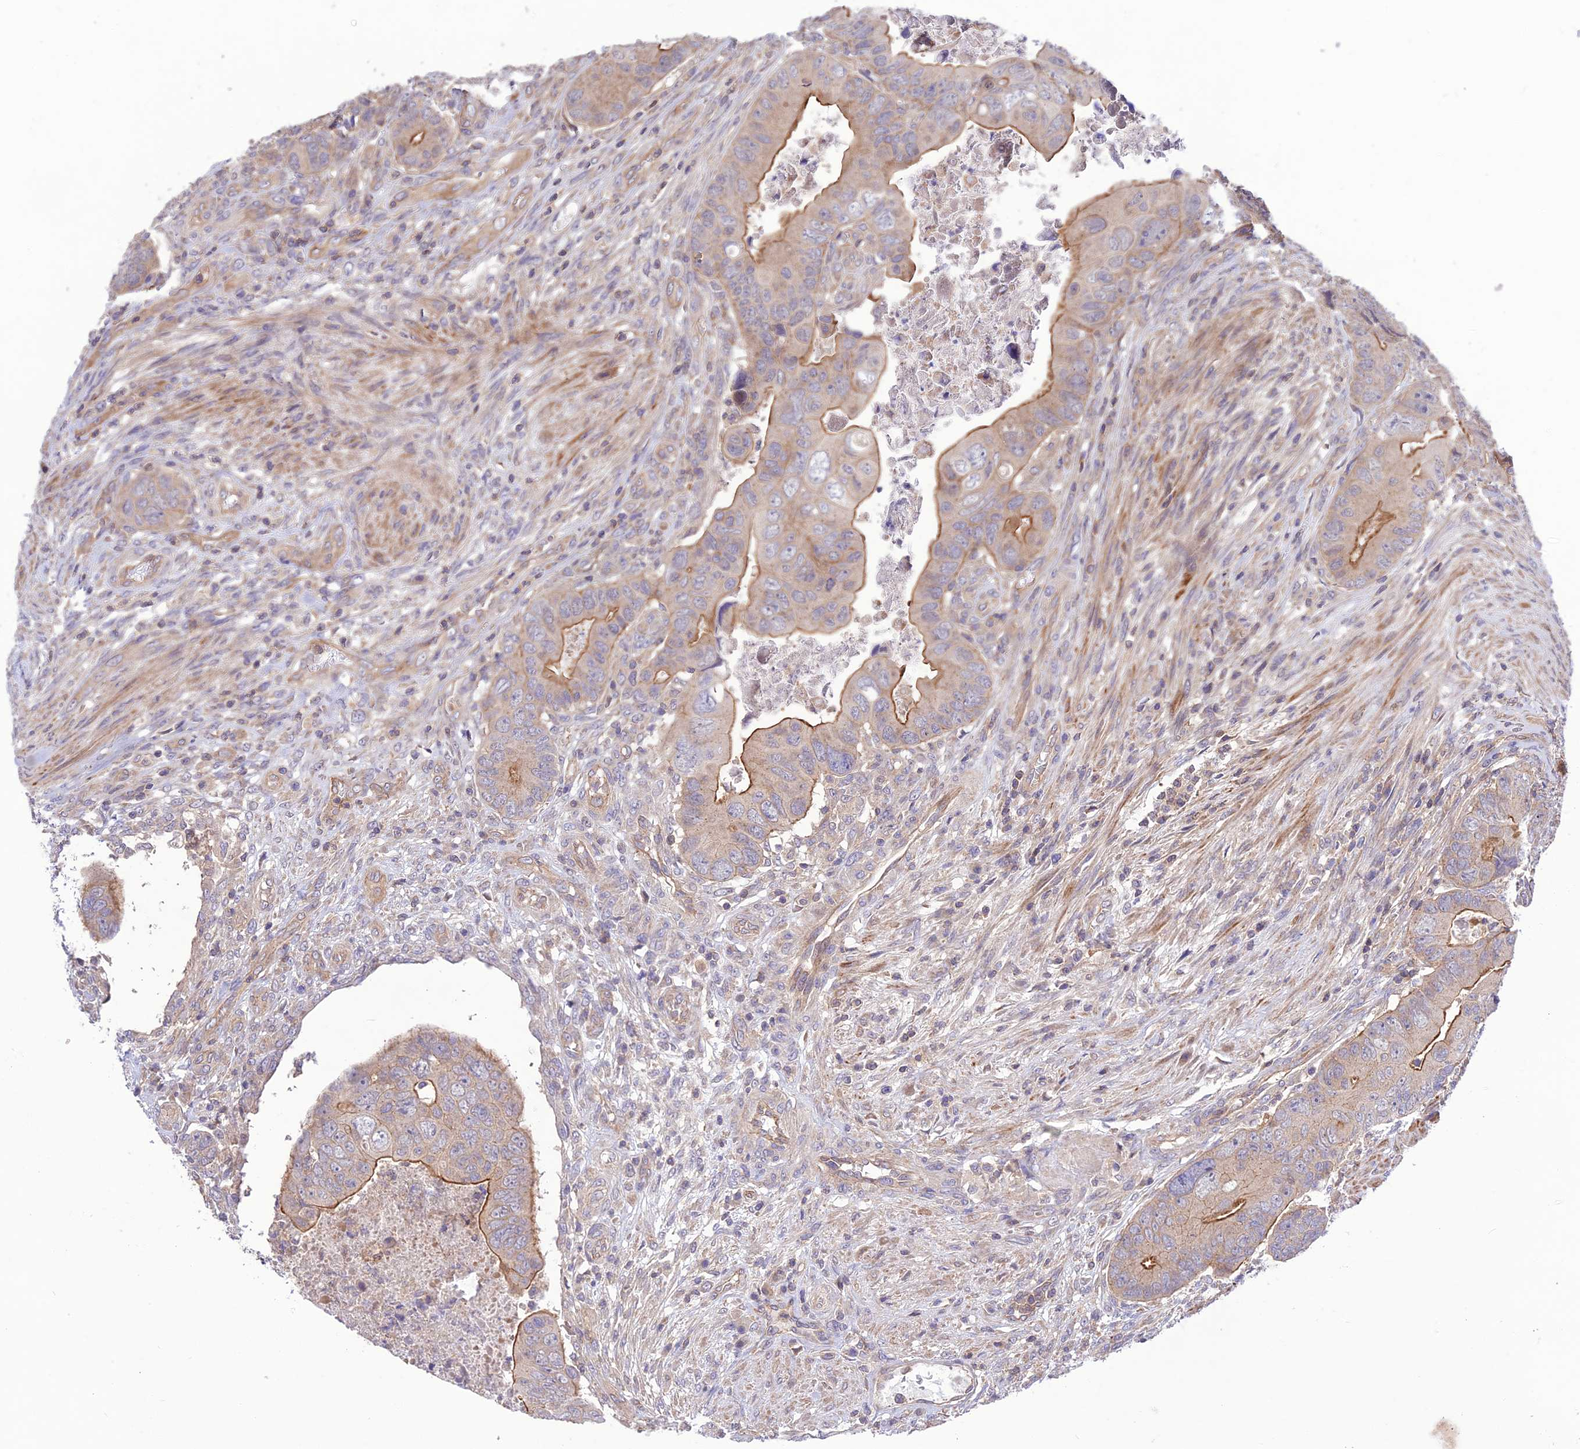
{"staining": {"intensity": "moderate", "quantity": "<25%", "location": "cytoplasmic/membranous"}, "tissue": "colorectal cancer", "cell_type": "Tumor cells", "image_type": "cancer", "snomed": [{"axis": "morphology", "description": "Adenocarcinoma, NOS"}, {"axis": "topography", "description": "Rectum"}], "caption": "Immunohistochemistry (IHC) image of neoplastic tissue: human adenocarcinoma (colorectal) stained using IHC shows low levels of moderate protein expression localized specifically in the cytoplasmic/membranous of tumor cells, appearing as a cytoplasmic/membranous brown color.", "gene": "FCHSD1", "patient": {"sex": "female", "age": 78}}